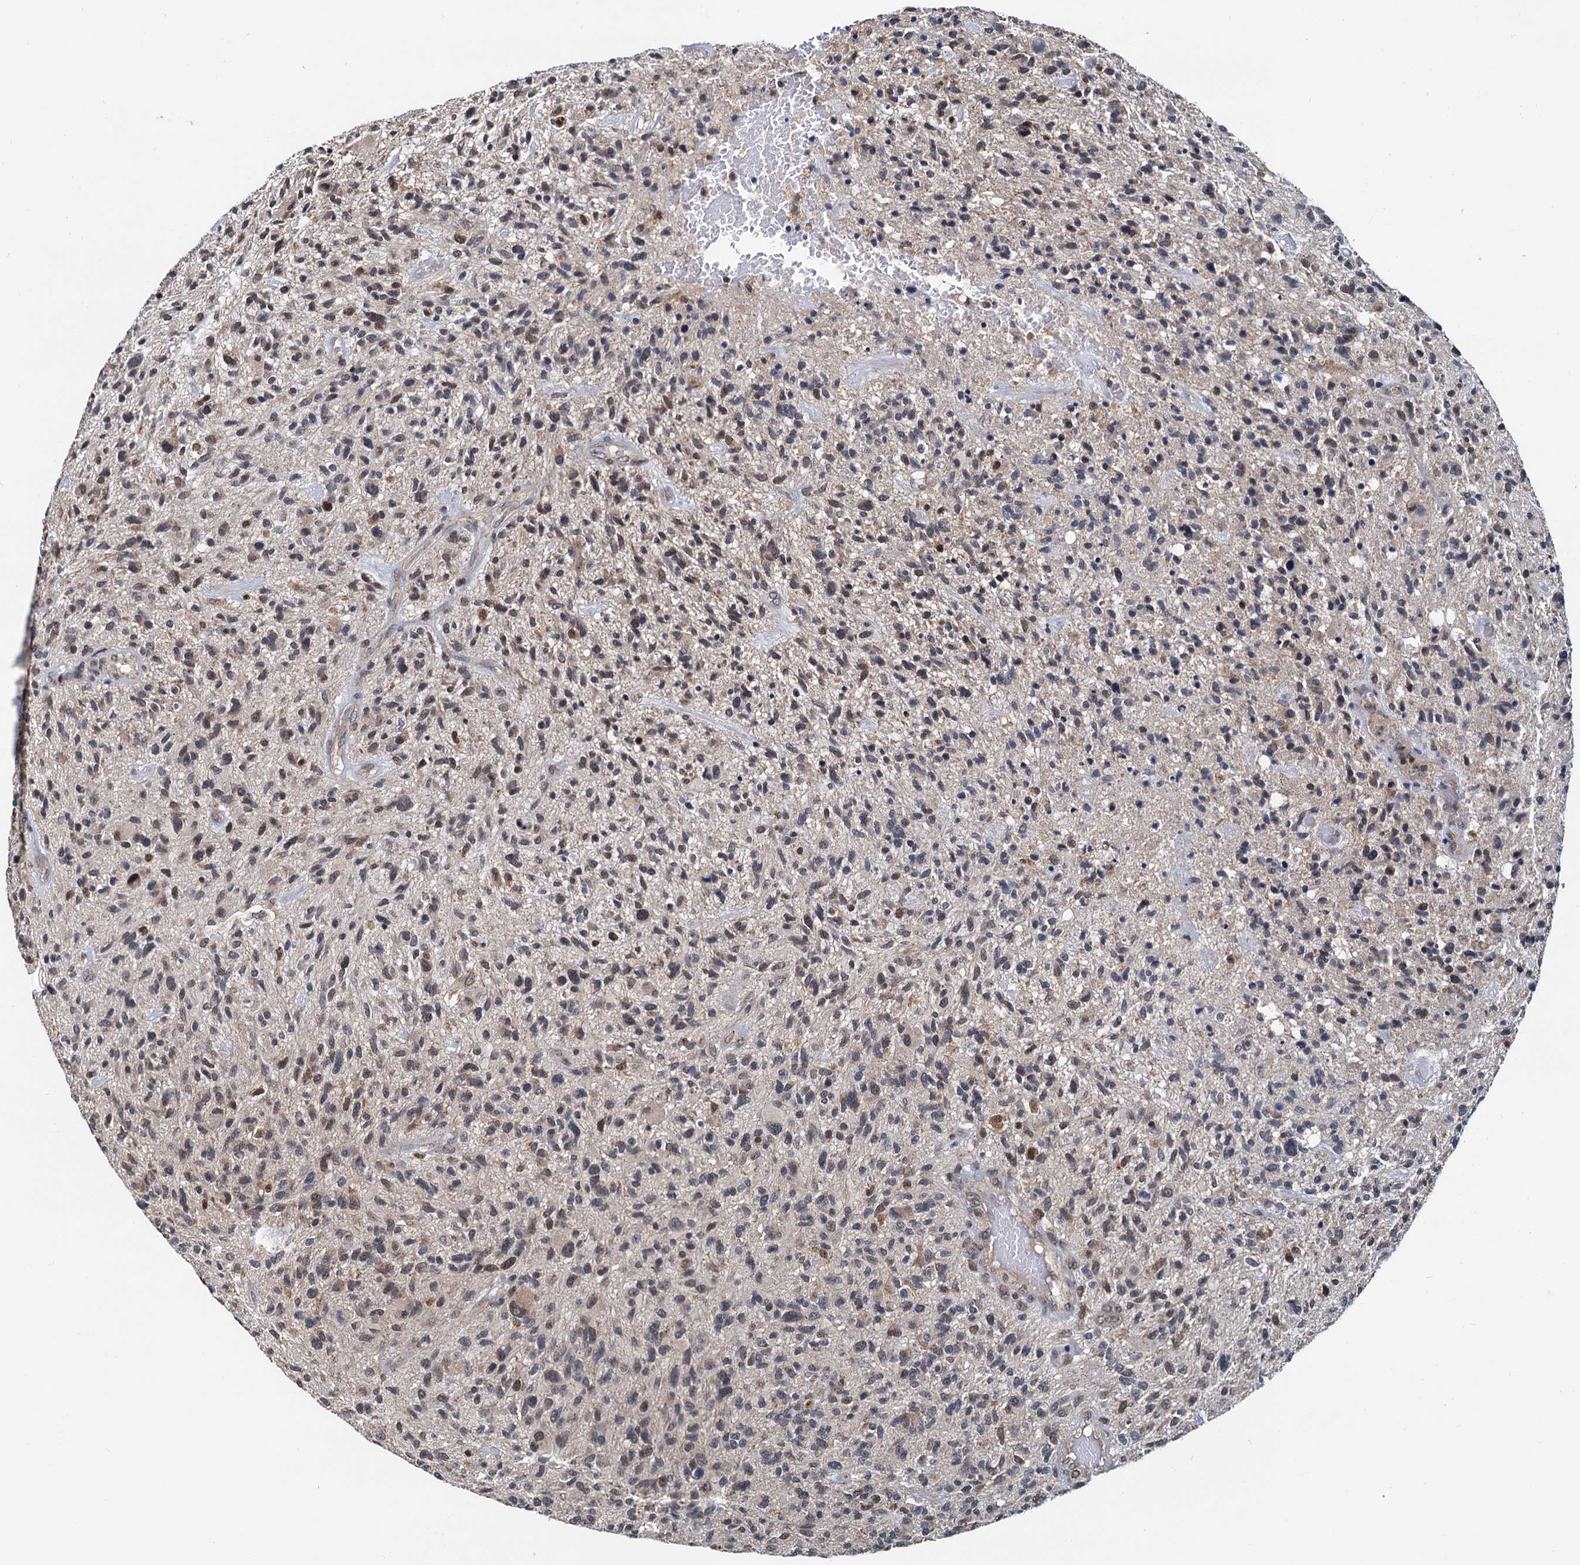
{"staining": {"intensity": "weak", "quantity": "25%-75%", "location": "cytoplasmic/membranous,nuclear"}, "tissue": "glioma", "cell_type": "Tumor cells", "image_type": "cancer", "snomed": [{"axis": "morphology", "description": "Glioma, malignant, High grade"}, {"axis": "topography", "description": "Brain"}], "caption": "Glioma stained with a protein marker demonstrates weak staining in tumor cells.", "gene": "MCMBP", "patient": {"sex": "male", "age": 47}}